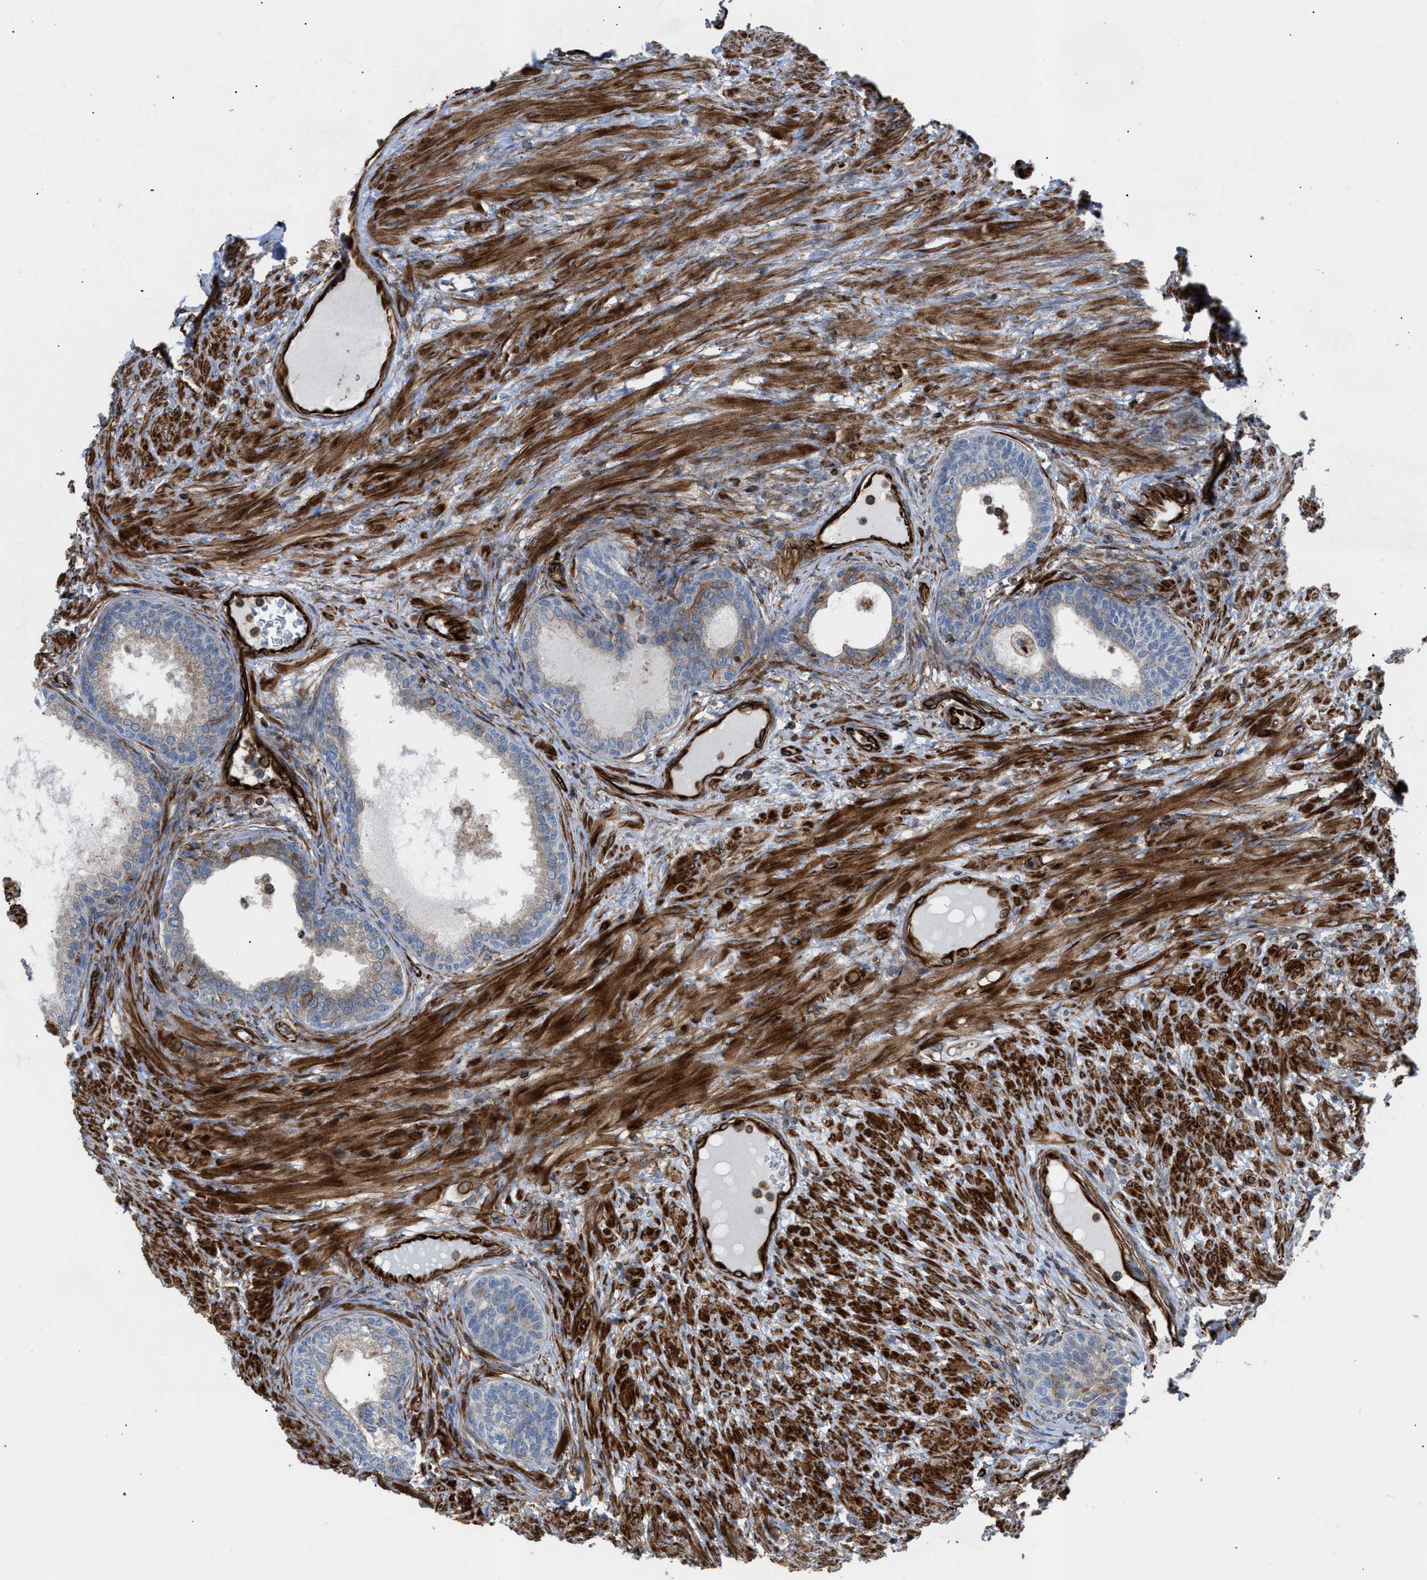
{"staining": {"intensity": "moderate", "quantity": ">75%", "location": "cytoplasmic/membranous"}, "tissue": "prostate", "cell_type": "Glandular cells", "image_type": "normal", "snomed": [{"axis": "morphology", "description": "Normal tissue, NOS"}, {"axis": "topography", "description": "Prostate"}], "caption": "Brown immunohistochemical staining in unremarkable prostate shows moderate cytoplasmic/membranous positivity in about >75% of glandular cells. (DAB IHC, brown staining for protein, blue staining for nuclei).", "gene": "PTPRE", "patient": {"sex": "male", "age": 76}}